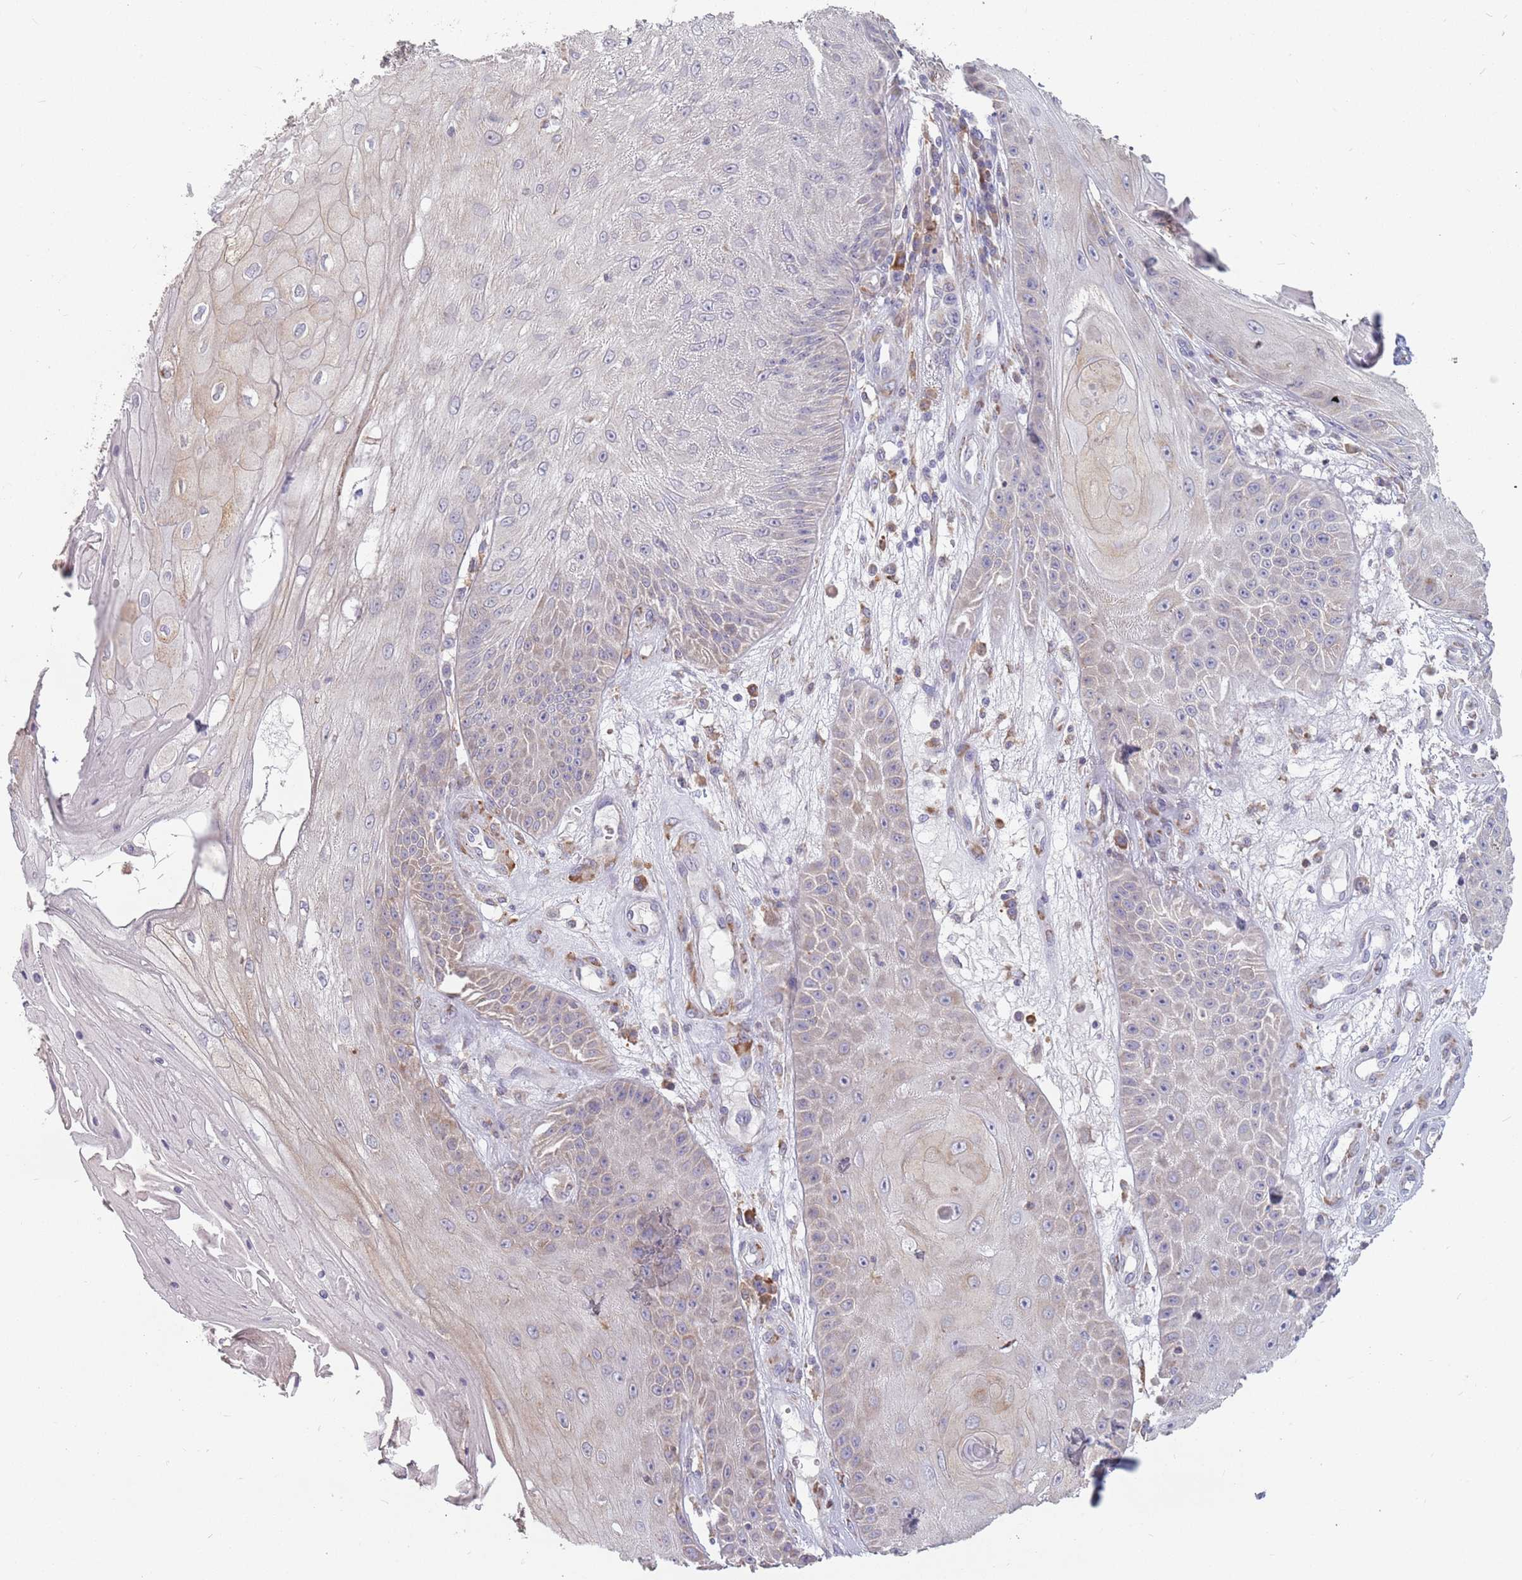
{"staining": {"intensity": "negative", "quantity": "none", "location": "none"}, "tissue": "skin cancer", "cell_type": "Tumor cells", "image_type": "cancer", "snomed": [{"axis": "morphology", "description": "Squamous cell carcinoma, NOS"}, {"axis": "topography", "description": "Skin"}], "caption": "The immunohistochemistry (IHC) image has no significant staining in tumor cells of skin cancer tissue.", "gene": "RPS9", "patient": {"sex": "male", "age": 70}}